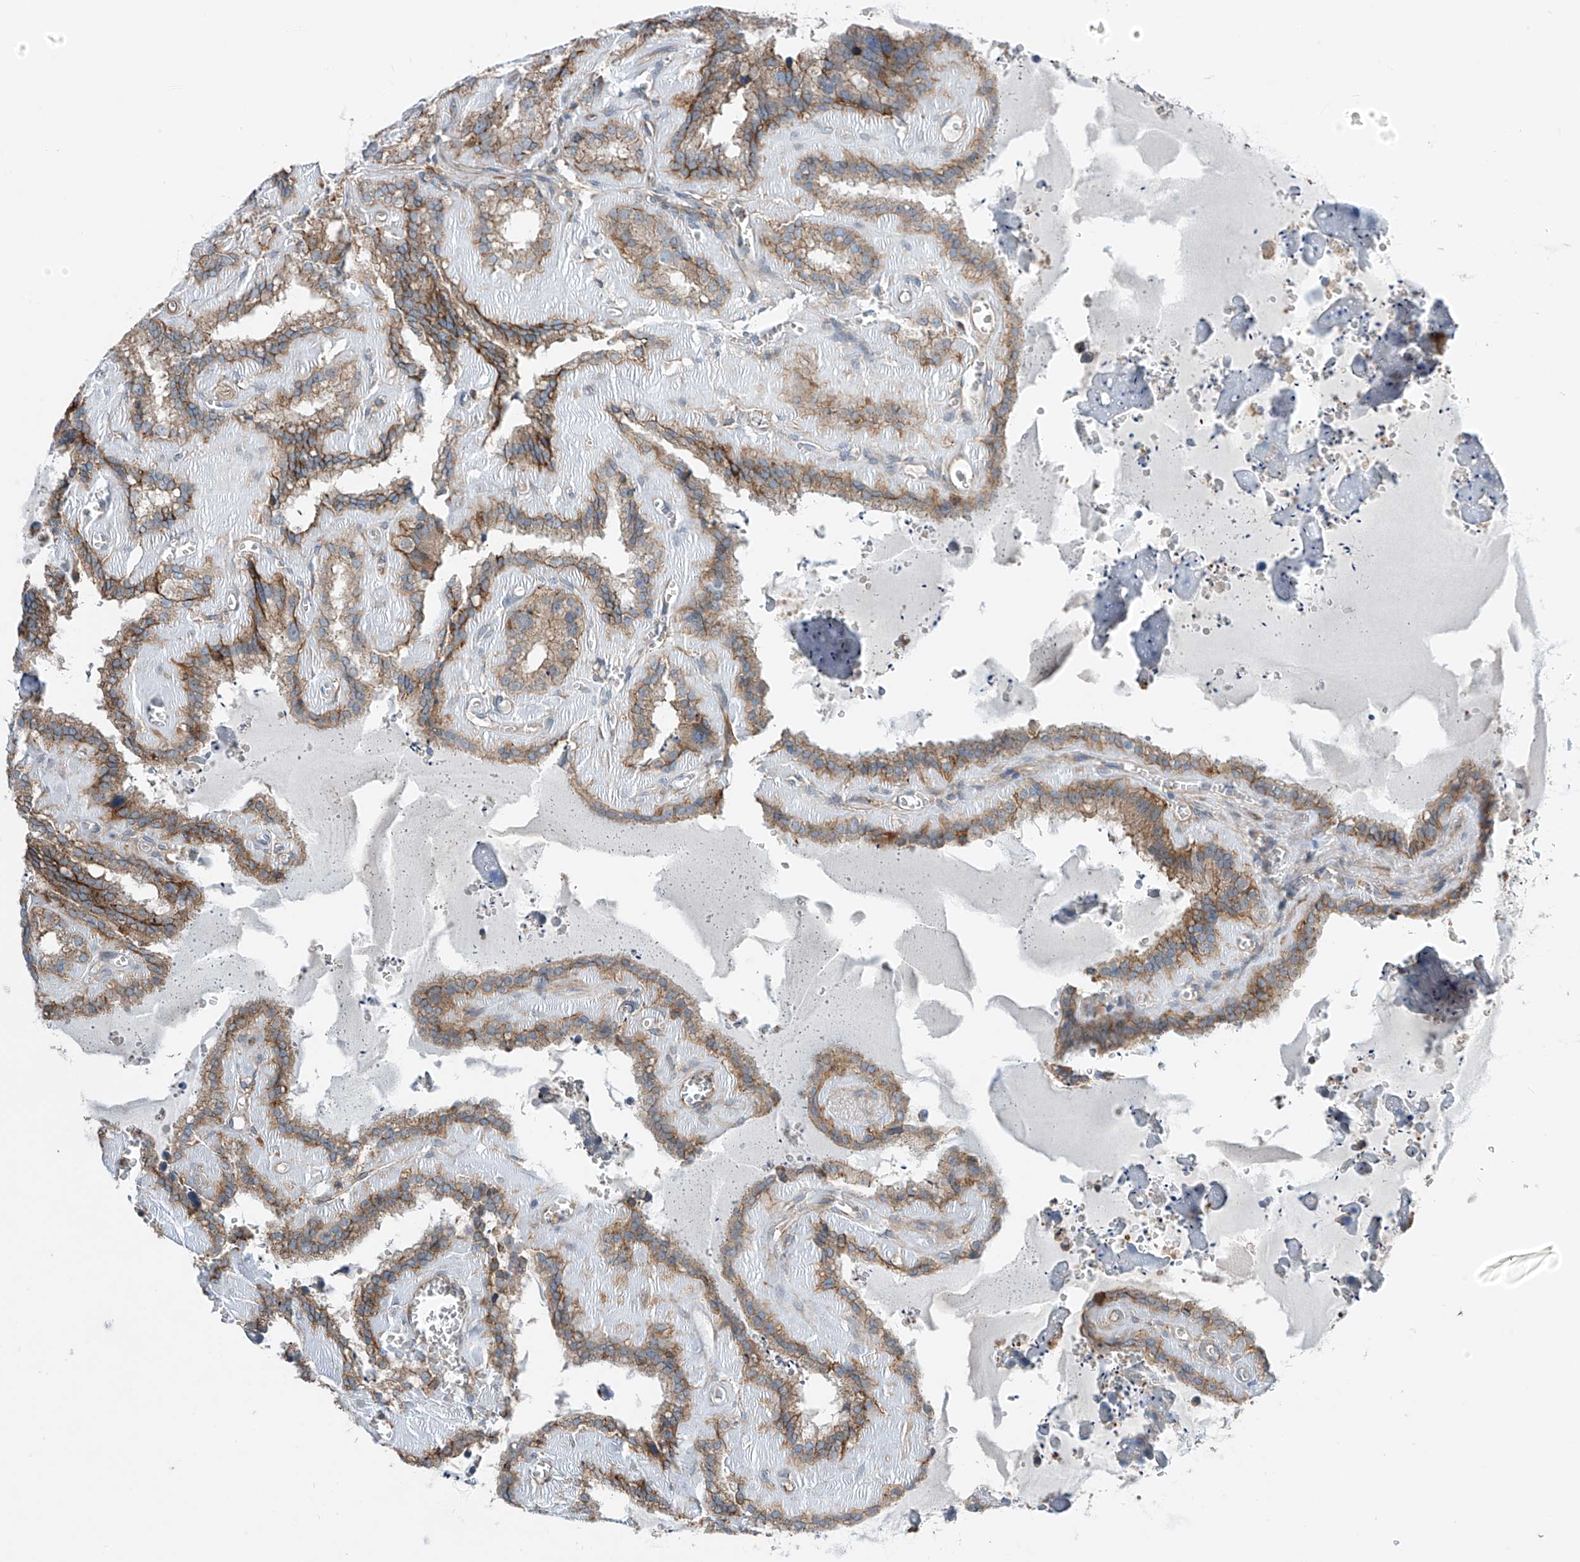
{"staining": {"intensity": "moderate", "quantity": ">75%", "location": "cytoplasmic/membranous"}, "tissue": "seminal vesicle", "cell_type": "Glandular cells", "image_type": "normal", "snomed": [{"axis": "morphology", "description": "Normal tissue, NOS"}, {"axis": "topography", "description": "Prostate"}, {"axis": "topography", "description": "Seminal veicle"}], "caption": "Glandular cells exhibit moderate cytoplasmic/membranous staining in approximately >75% of cells in unremarkable seminal vesicle.", "gene": "SLC1A5", "patient": {"sex": "male", "age": 59}}